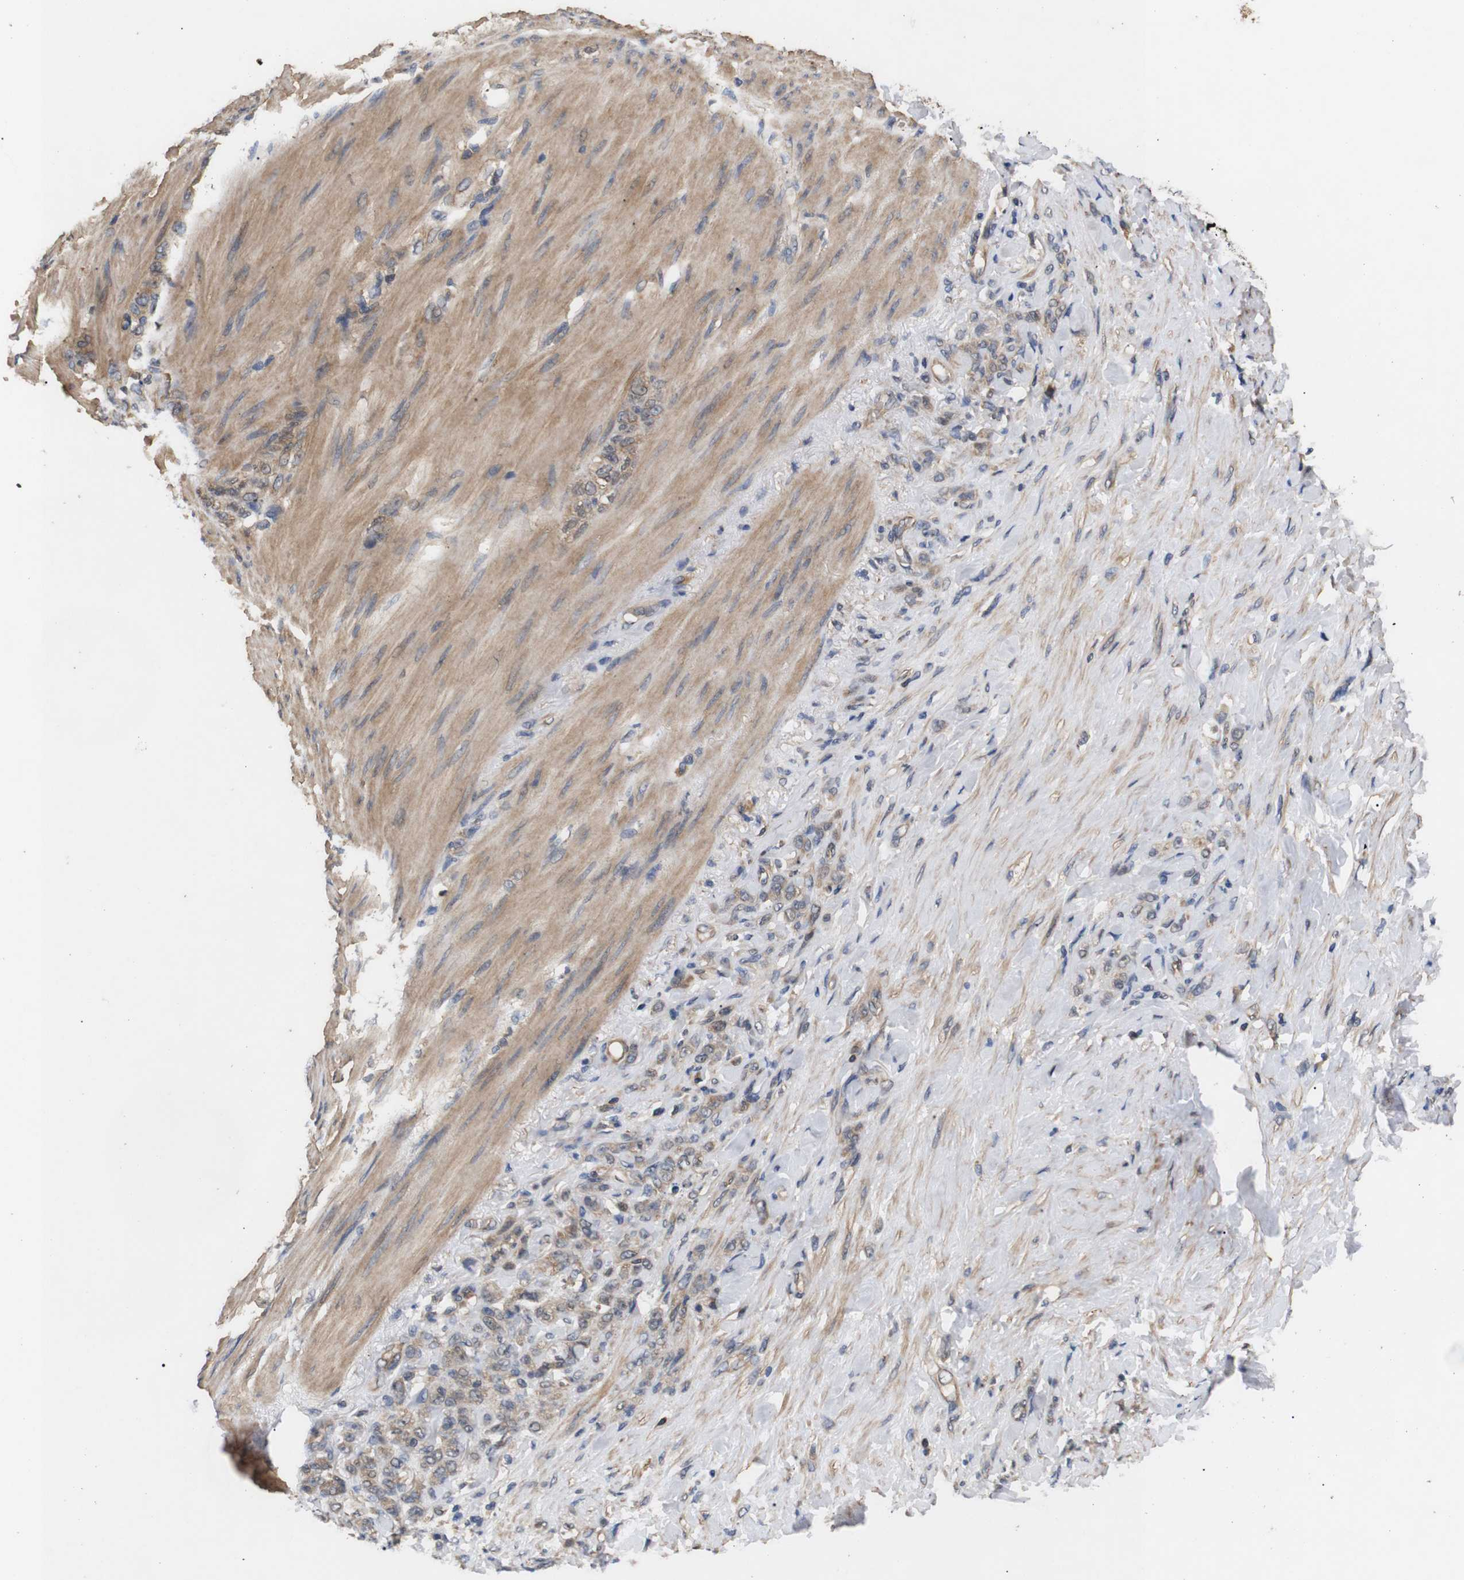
{"staining": {"intensity": "moderate", "quantity": ">75%", "location": "cytoplasmic/membranous"}, "tissue": "stomach cancer", "cell_type": "Tumor cells", "image_type": "cancer", "snomed": [{"axis": "morphology", "description": "Adenocarcinoma, NOS"}, {"axis": "topography", "description": "Stomach"}], "caption": "Immunohistochemical staining of stomach adenocarcinoma reveals moderate cytoplasmic/membranous protein positivity in approximately >75% of tumor cells.", "gene": "DDR1", "patient": {"sex": "male", "age": 82}}